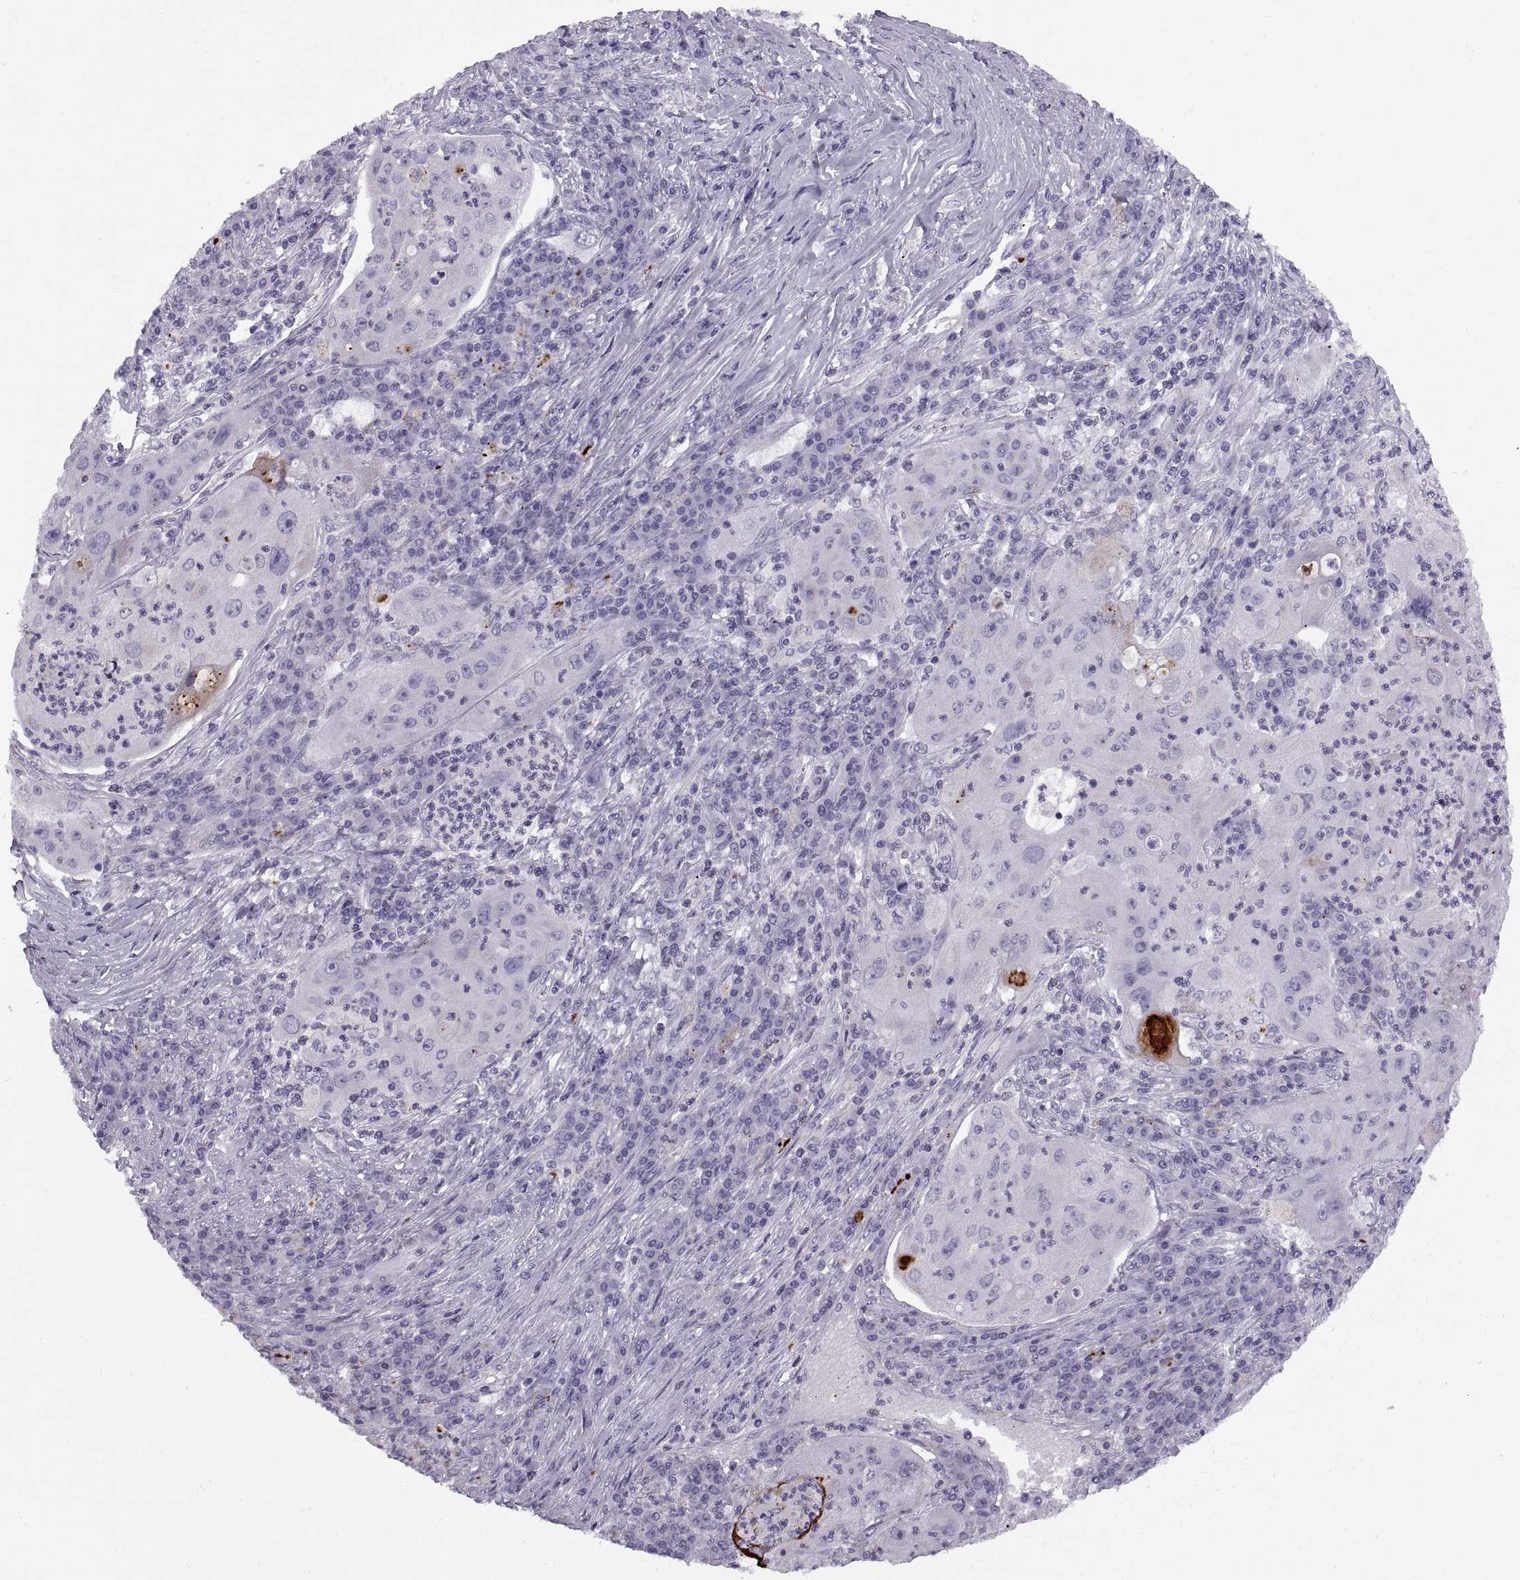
{"staining": {"intensity": "negative", "quantity": "none", "location": "none"}, "tissue": "lung cancer", "cell_type": "Tumor cells", "image_type": "cancer", "snomed": [{"axis": "morphology", "description": "Squamous cell carcinoma, NOS"}, {"axis": "topography", "description": "Lung"}], "caption": "Immunohistochemical staining of human lung squamous cell carcinoma displays no significant positivity in tumor cells.", "gene": "CALCR", "patient": {"sex": "female", "age": 59}}